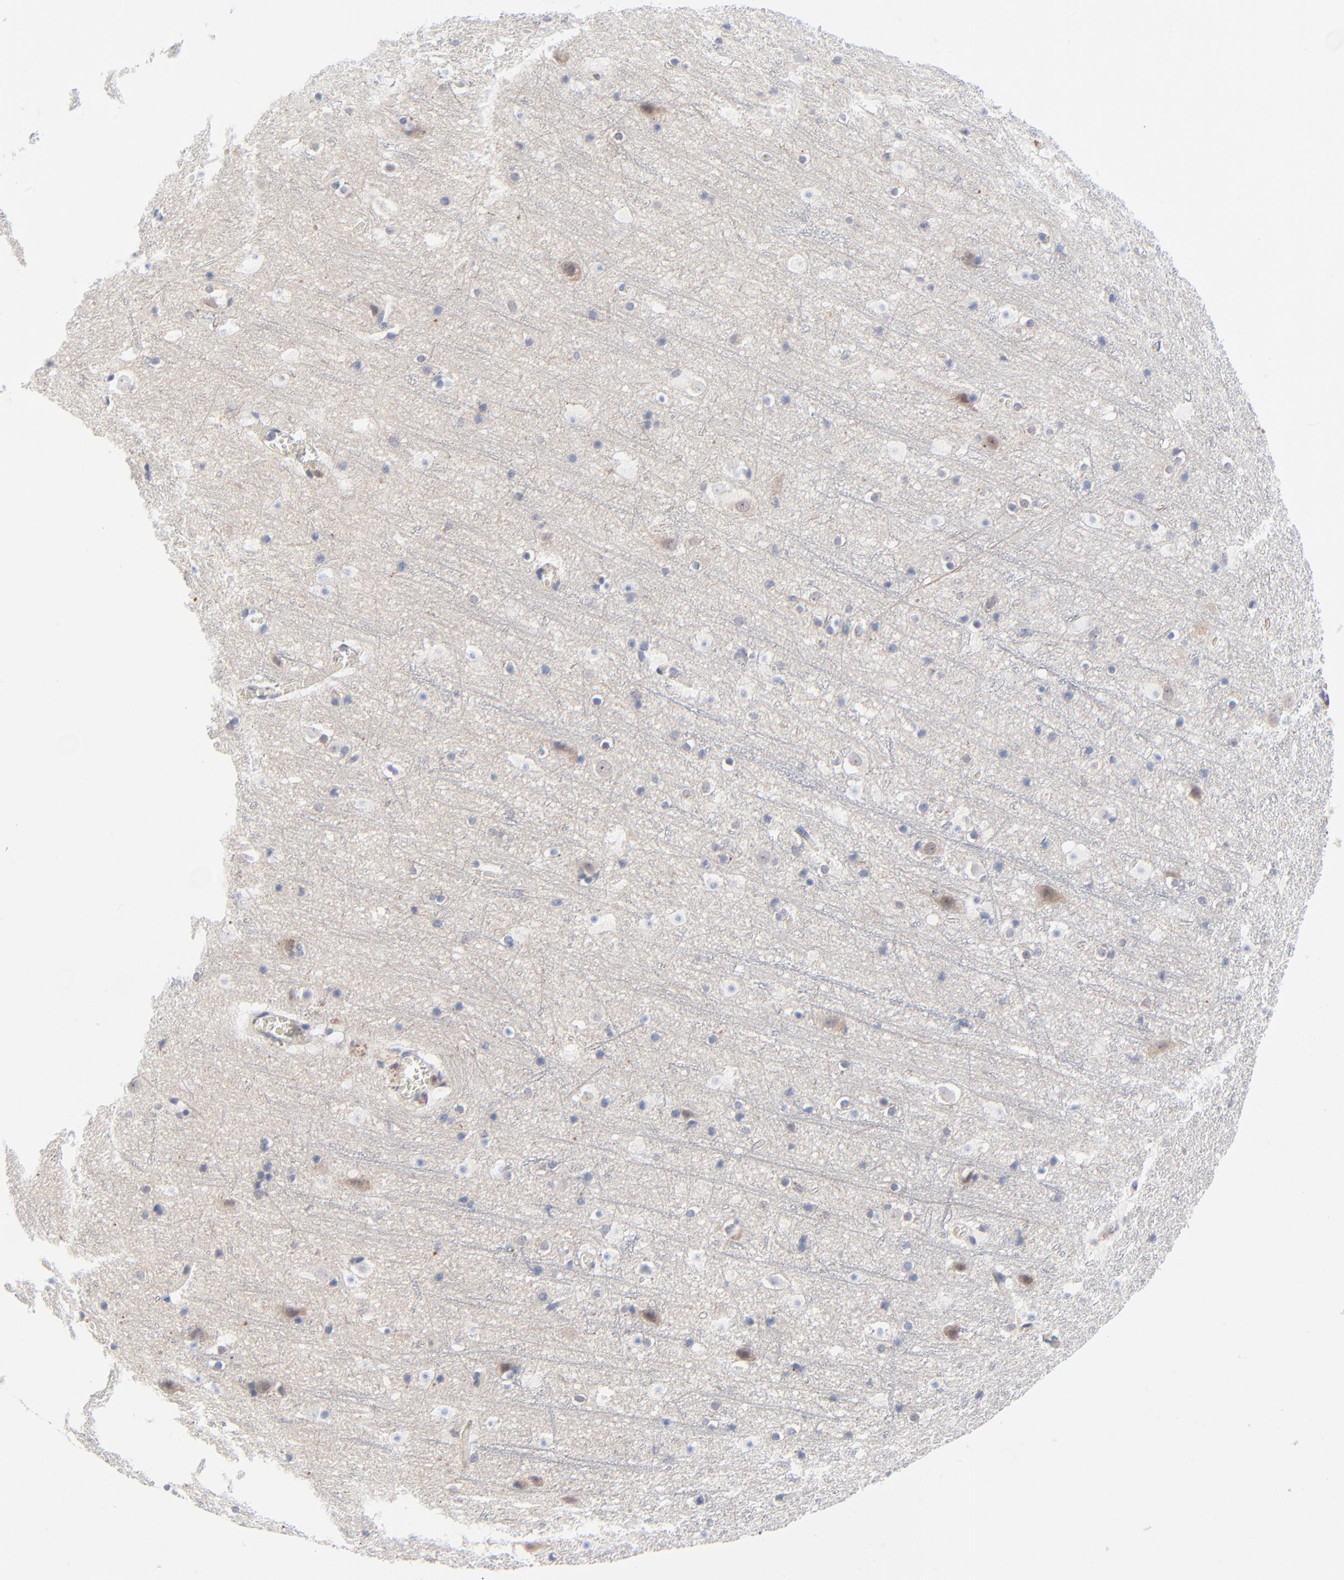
{"staining": {"intensity": "negative", "quantity": "none", "location": "none"}, "tissue": "cerebral cortex", "cell_type": "Endothelial cells", "image_type": "normal", "snomed": [{"axis": "morphology", "description": "Normal tissue, NOS"}, {"axis": "topography", "description": "Cerebral cortex"}], "caption": "Protein analysis of normal cerebral cortex demonstrates no significant expression in endothelial cells. (DAB immunohistochemistry (IHC) visualized using brightfield microscopy, high magnification).", "gene": "RPS6KB1", "patient": {"sex": "male", "age": 45}}